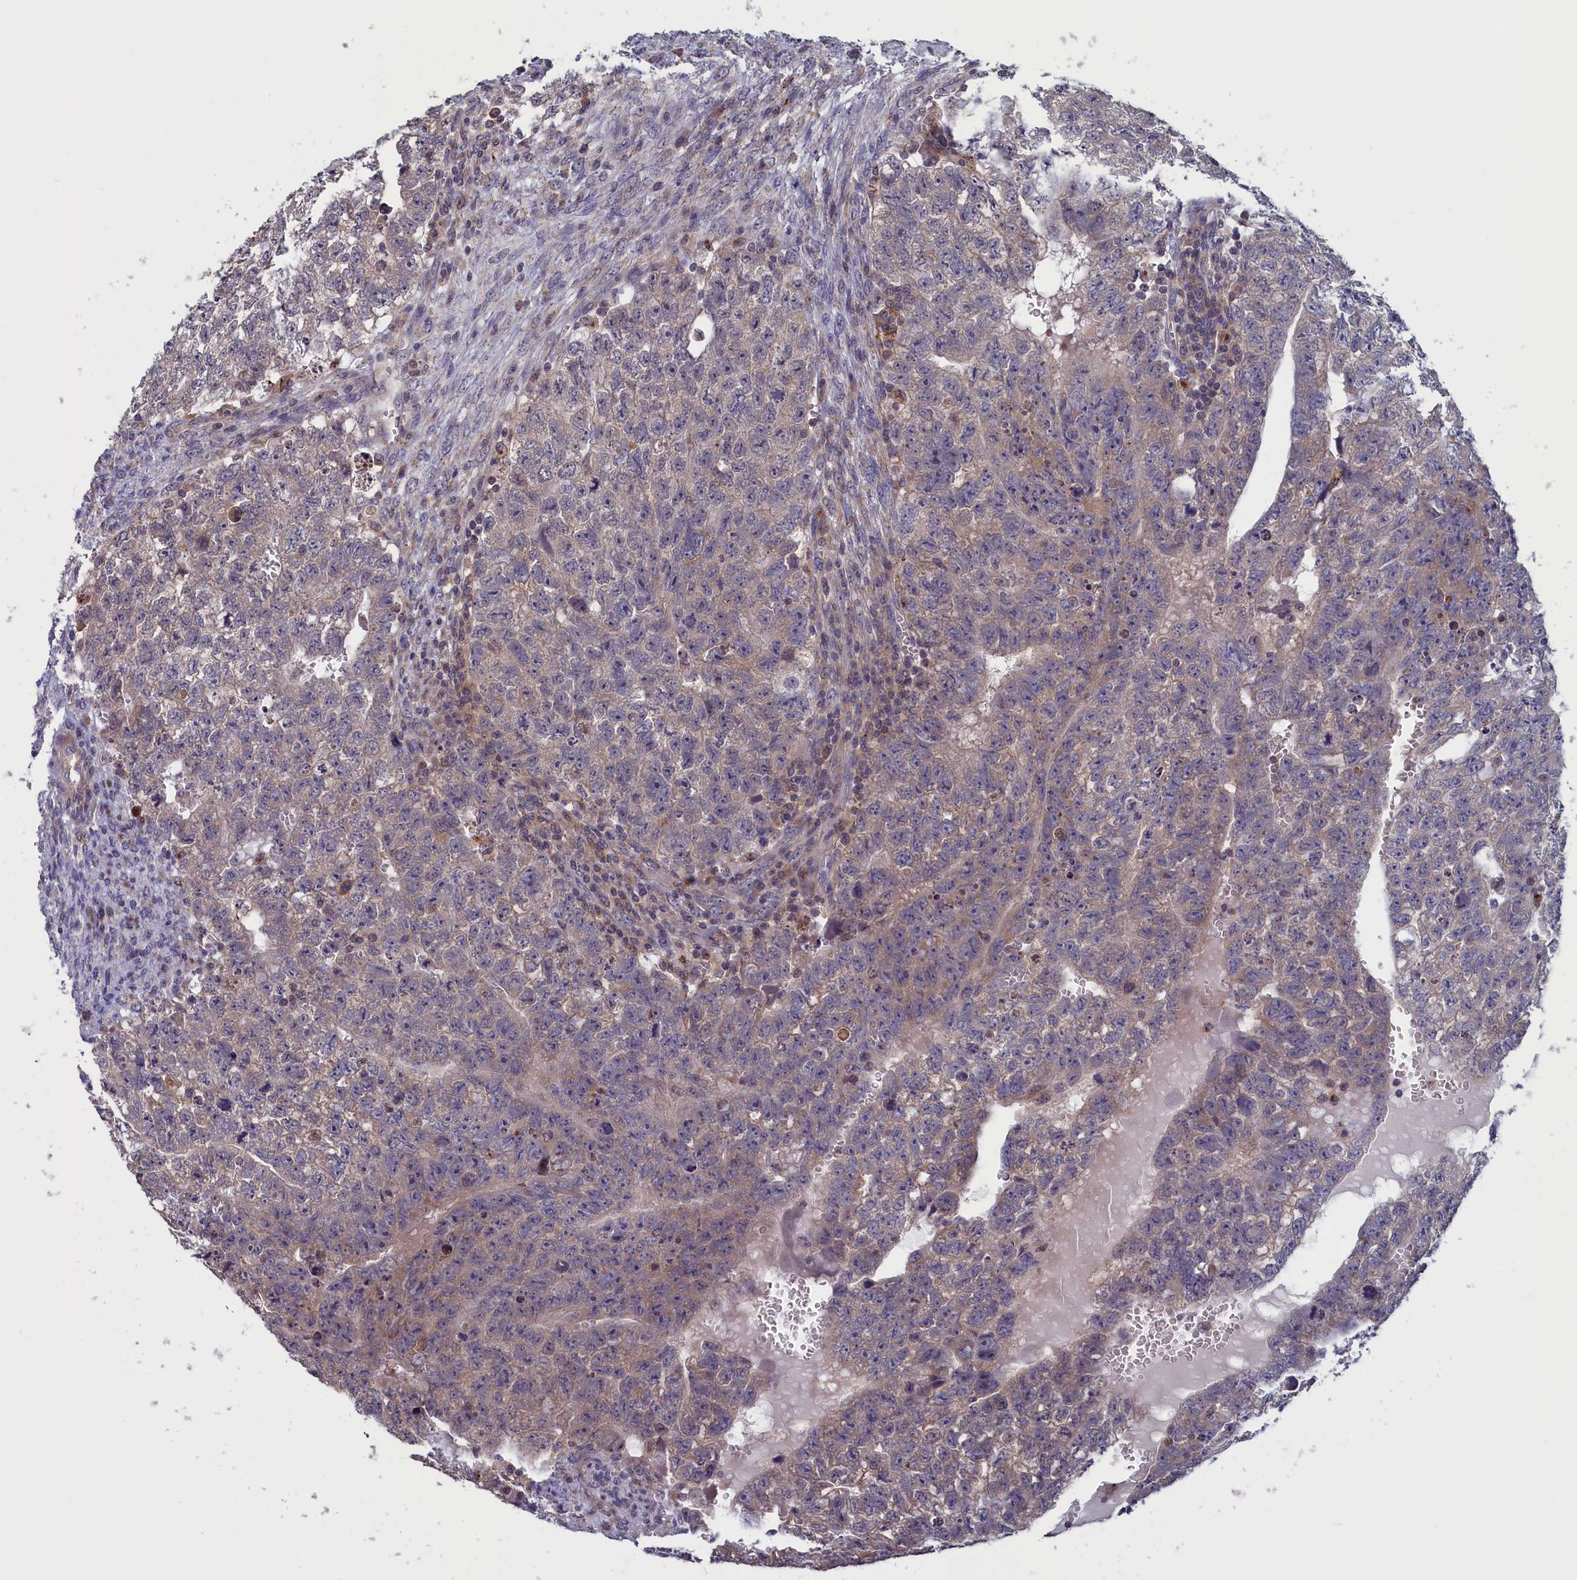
{"staining": {"intensity": "weak", "quantity": ">75%", "location": "cytoplasmic/membranous"}, "tissue": "testis cancer", "cell_type": "Tumor cells", "image_type": "cancer", "snomed": [{"axis": "morphology", "description": "Seminoma, NOS"}, {"axis": "morphology", "description": "Carcinoma, Embryonal, NOS"}, {"axis": "topography", "description": "Testis"}], "caption": "IHC (DAB) staining of seminoma (testis) demonstrates weak cytoplasmic/membranous protein positivity in about >75% of tumor cells.", "gene": "CACTIN", "patient": {"sex": "male", "age": 38}}